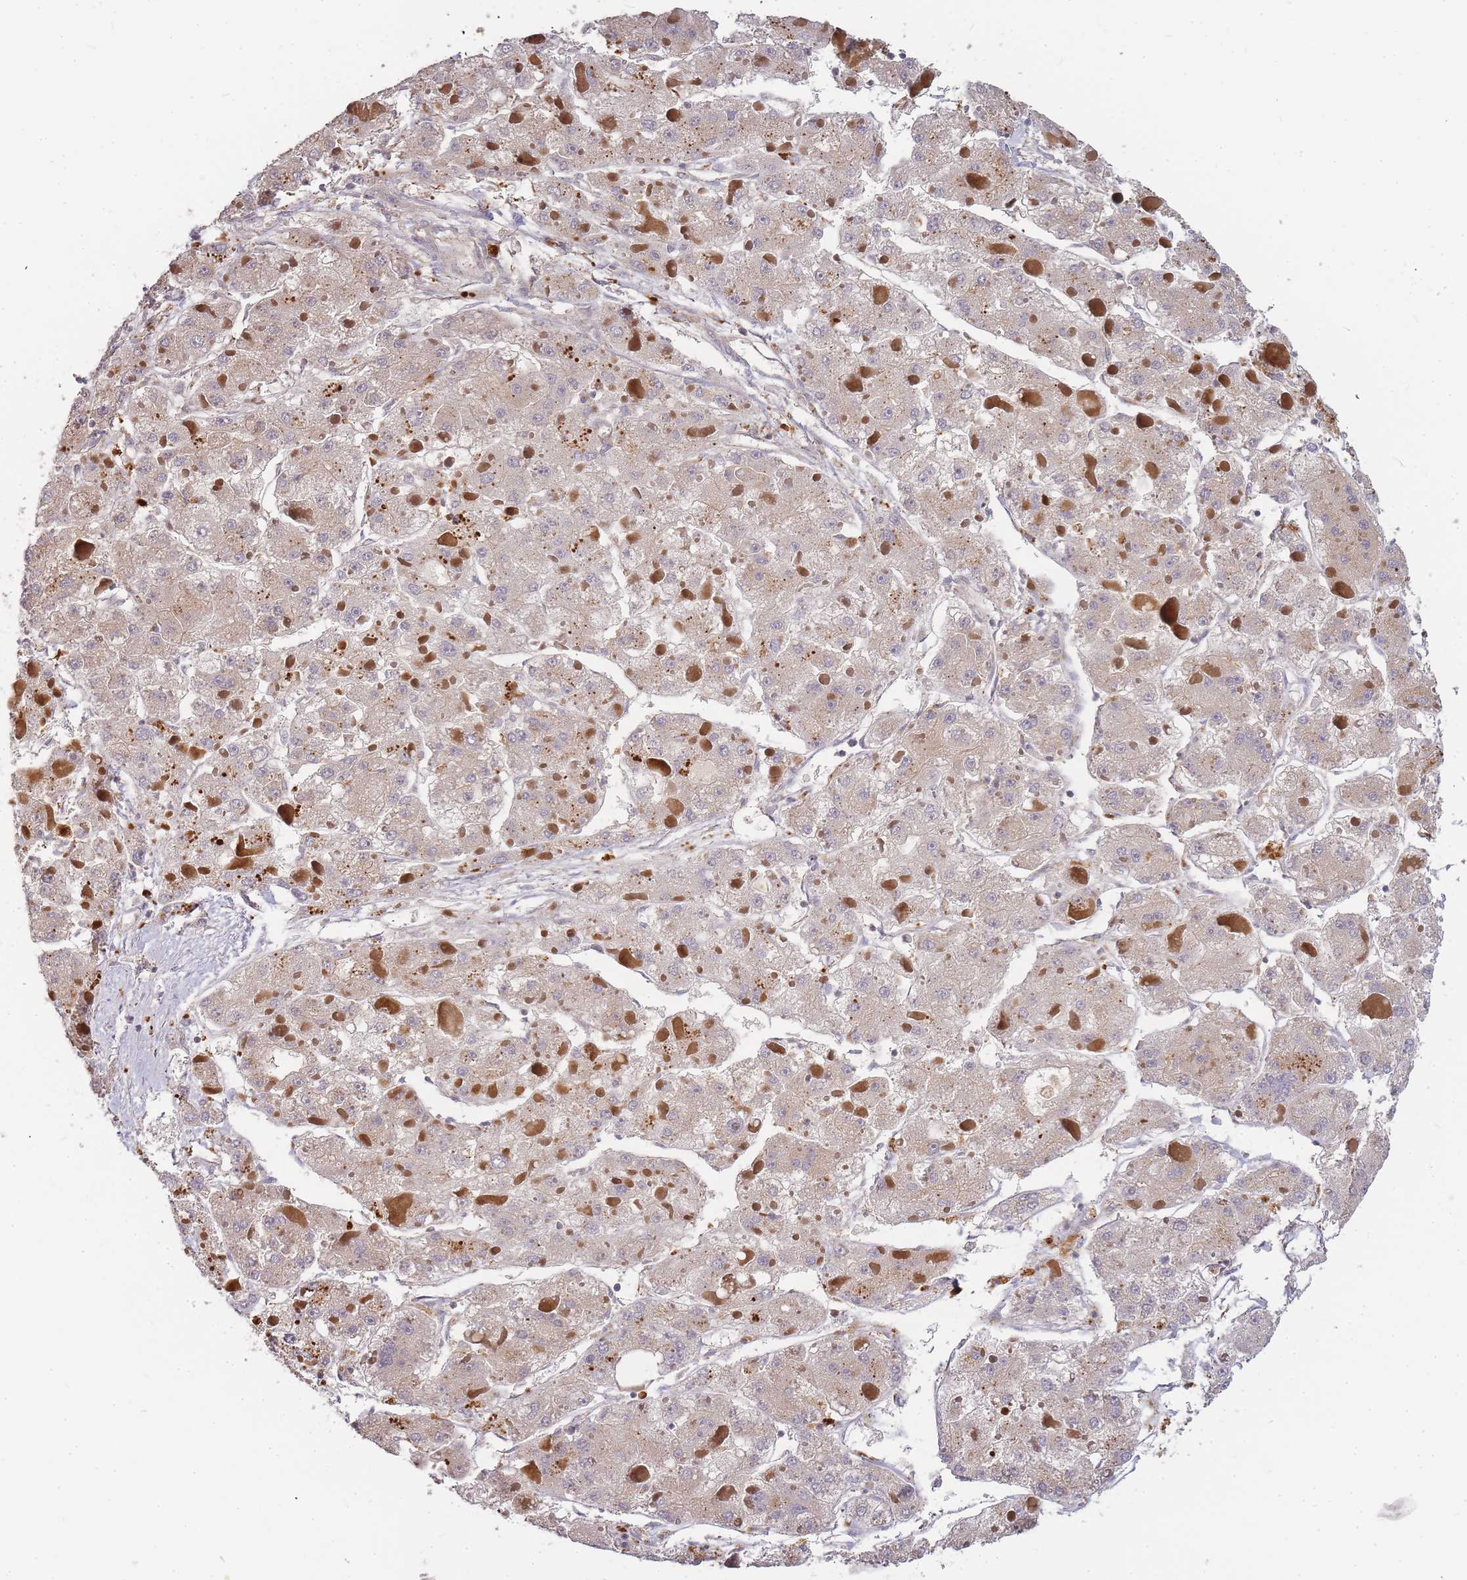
{"staining": {"intensity": "weak", "quantity": "25%-75%", "location": "cytoplasmic/membranous"}, "tissue": "liver cancer", "cell_type": "Tumor cells", "image_type": "cancer", "snomed": [{"axis": "morphology", "description": "Carcinoma, Hepatocellular, NOS"}, {"axis": "topography", "description": "Liver"}], "caption": "Protein expression analysis of human liver hepatocellular carcinoma reveals weak cytoplasmic/membranous staining in about 25%-75% of tumor cells.", "gene": "ATG5", "patient": {"sex": "female", "age": 73}}